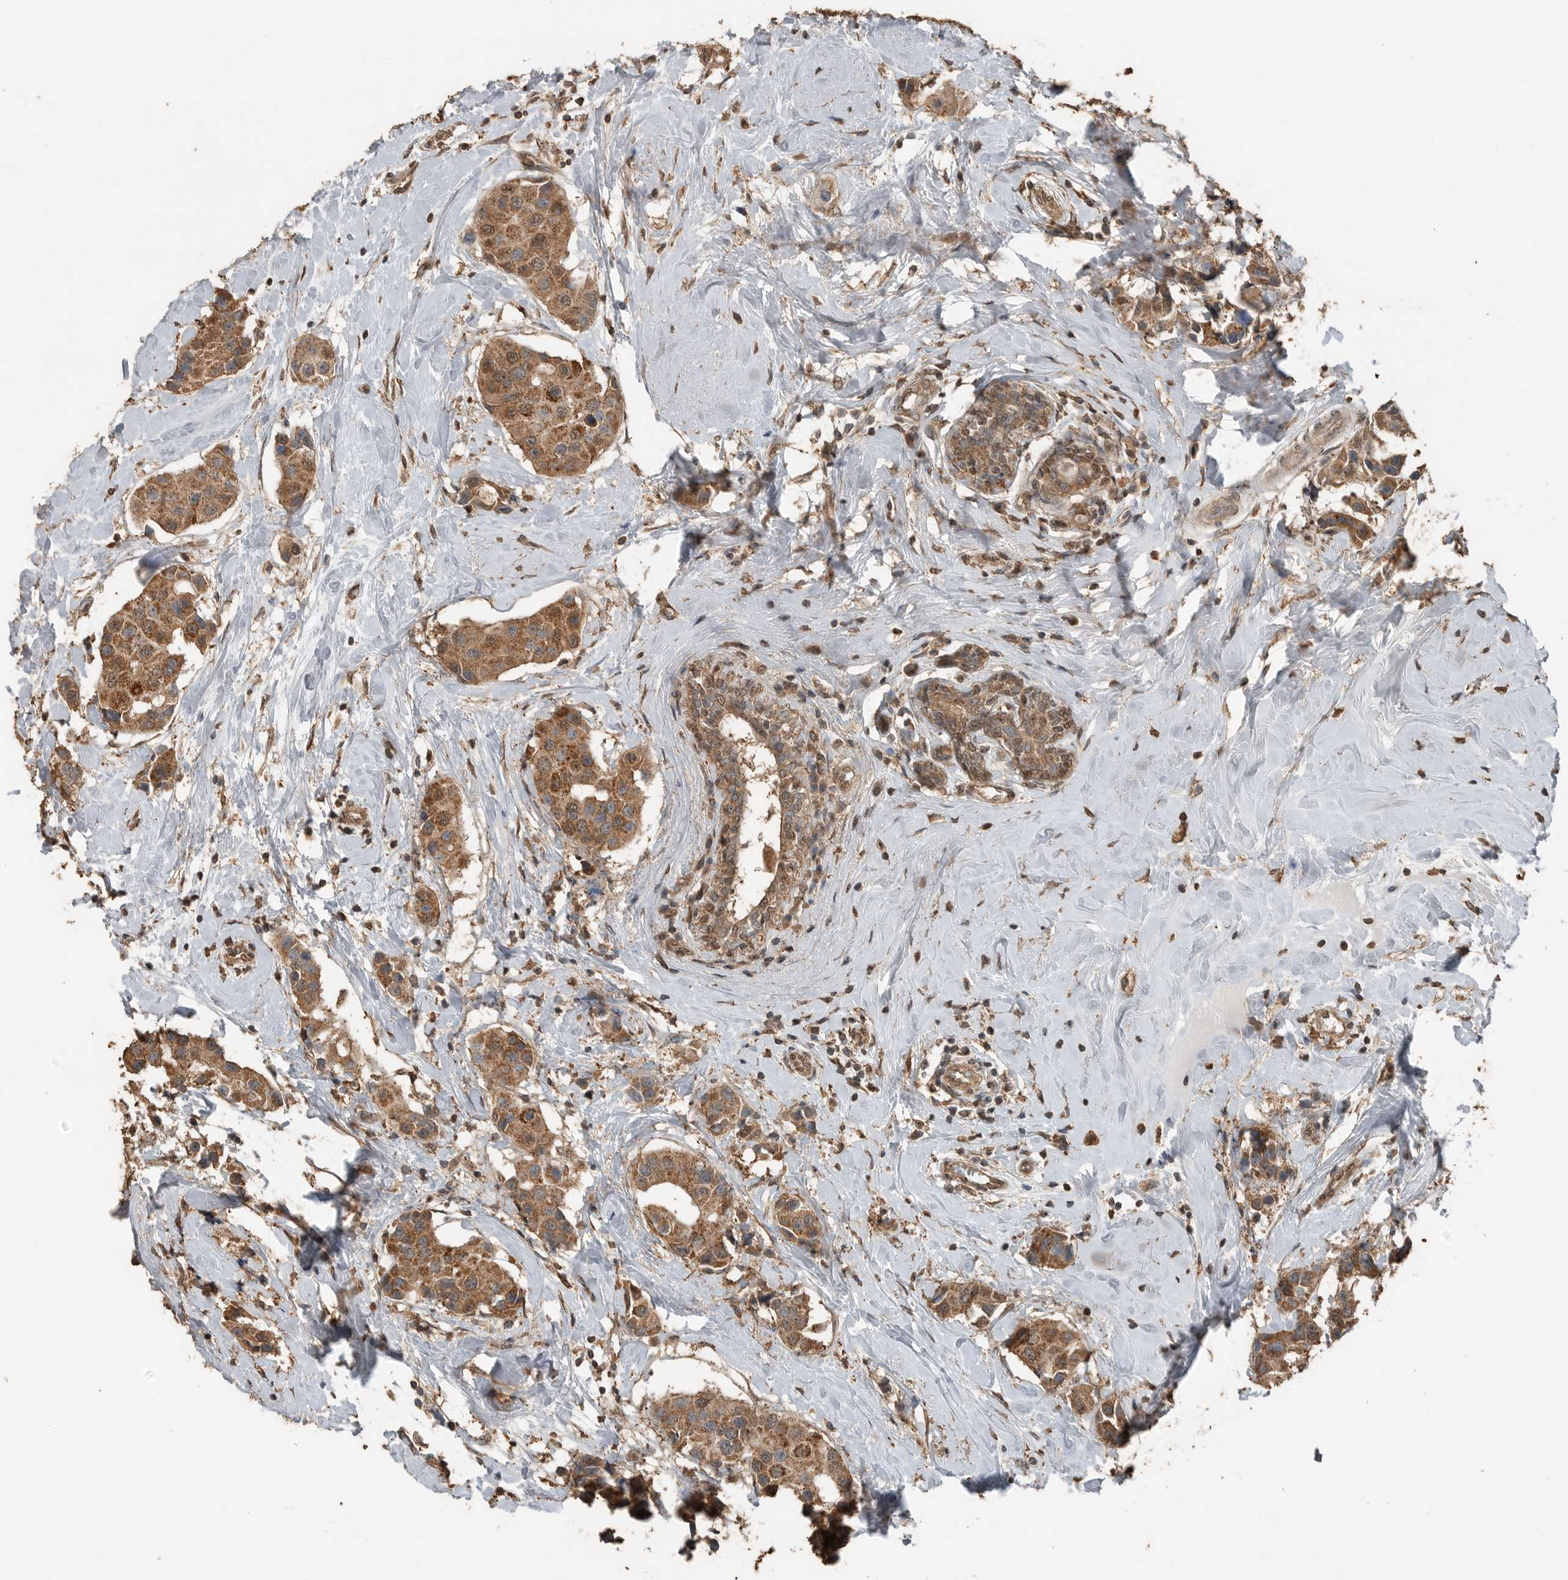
{"staining": {"intensity": "moderate", "quantity": ">75%", "location": "cytoplasmic/membranous,nuclear"}, "tissue": "breast cancer", "cell_type": "Tumor cells", "image_type": "cancer", "snomed": [{"axis": "morphology", "description": "Normal tissue, NOS"}, {"axis": "morphology", "description": "Duct carcinoma"}, {"axis": "topography", "description": "Breast"}], "caption": "A brown stain highlights moderate cytoplasmic/membranous and nuclear positivity of a protein in breast intraductal carcinoma tumor cells.", "gene": "BLZF1", "patient": {"sex": "female", "age": 39}}